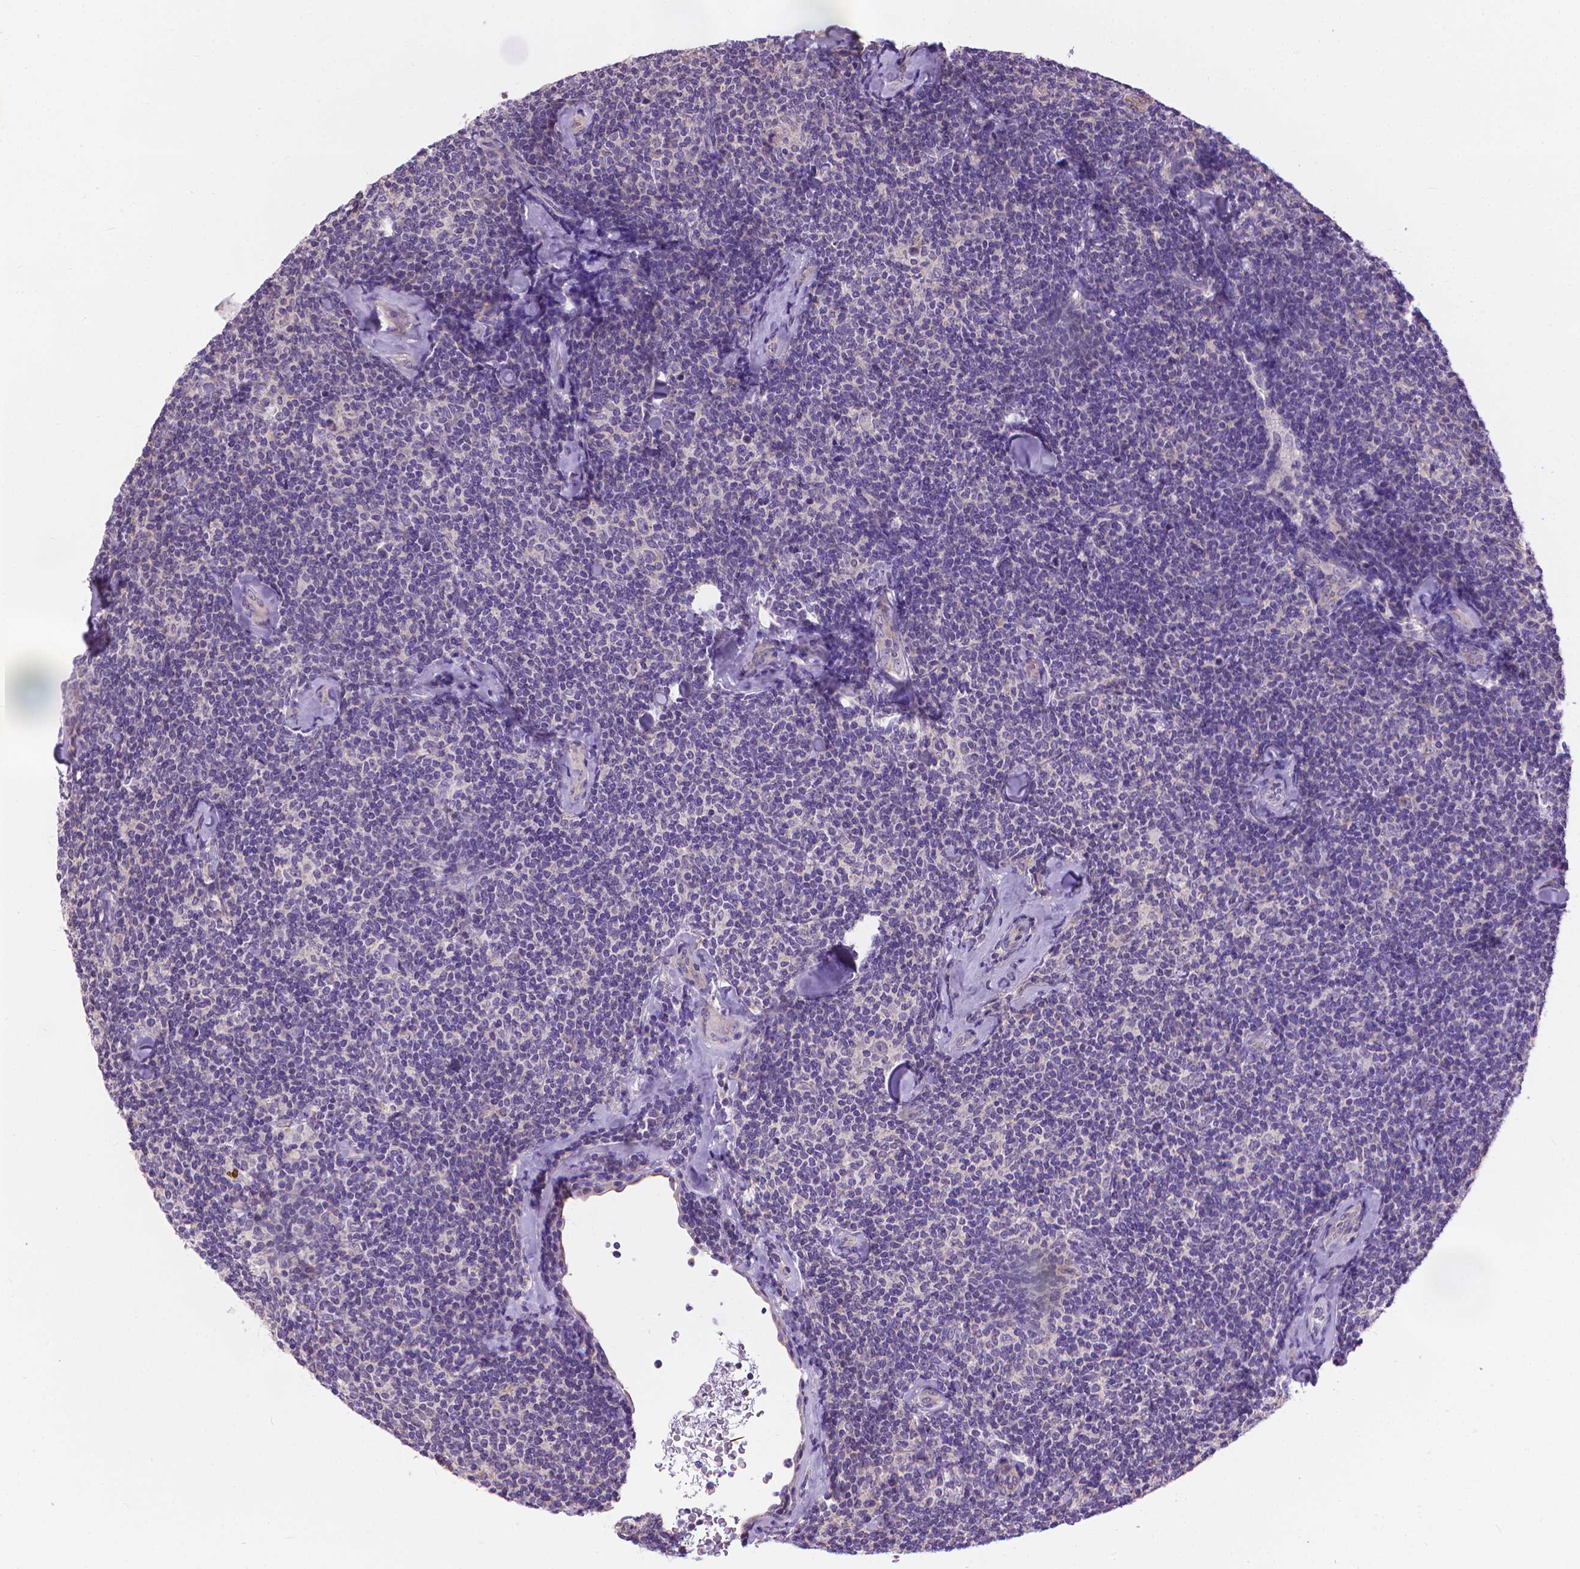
{"staining": {"intensity": "negative", "quantity": "none", "location": "none"}, "tissue": "lymphoma", "cell_type": "Tumor cells", "image_type": "cancer", "snomed": [{"axis": "morphology", "description": "Malignant lymphoma, non-Hodgkin's type, Low grade"}, {"axis": "topography", "description": "Lymph node"}], "caption": "Immunohistochemistry histopathology image of lymphoma stained for a protein (brown), which displays no positivity in tumor cells. (IHC, brightfield microscopy, high magnification).", "gene": "SYN1", "patient": {"sex": "female", "age": 56}}